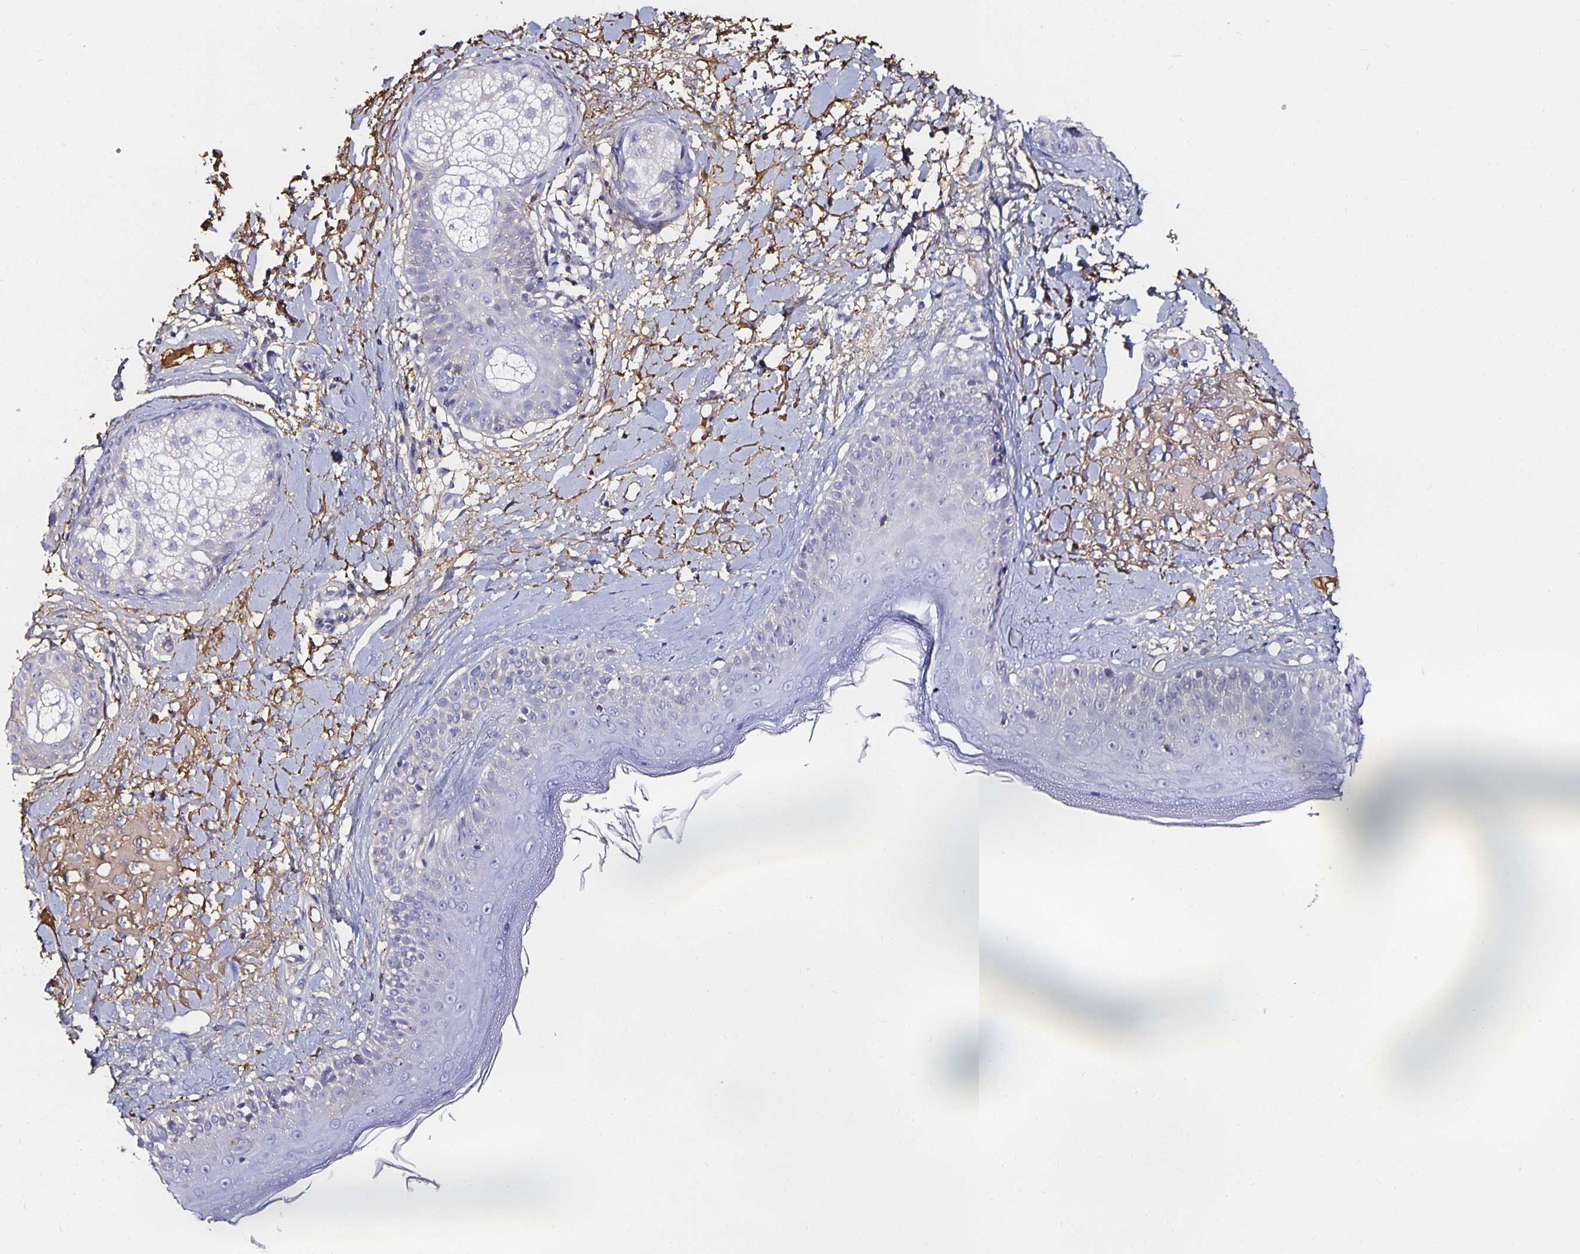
{"staining": {"intensity": "negative", "quantity": "none", "location": "none"}, "tissue": "skin", "cell_type": "Fibroblasts", "image_type": "normal", "snomed": [{"axis": "morphology", "description": "Normal tissue, NOS"}, {"axis": "topography", "description": "Skin"}], "caption": "Immunohistochemical staining of normal skin exhibits no significant expression in fibroblasts.", "gene": "TTR", "patient": {"sex": "male", "age": 73}}